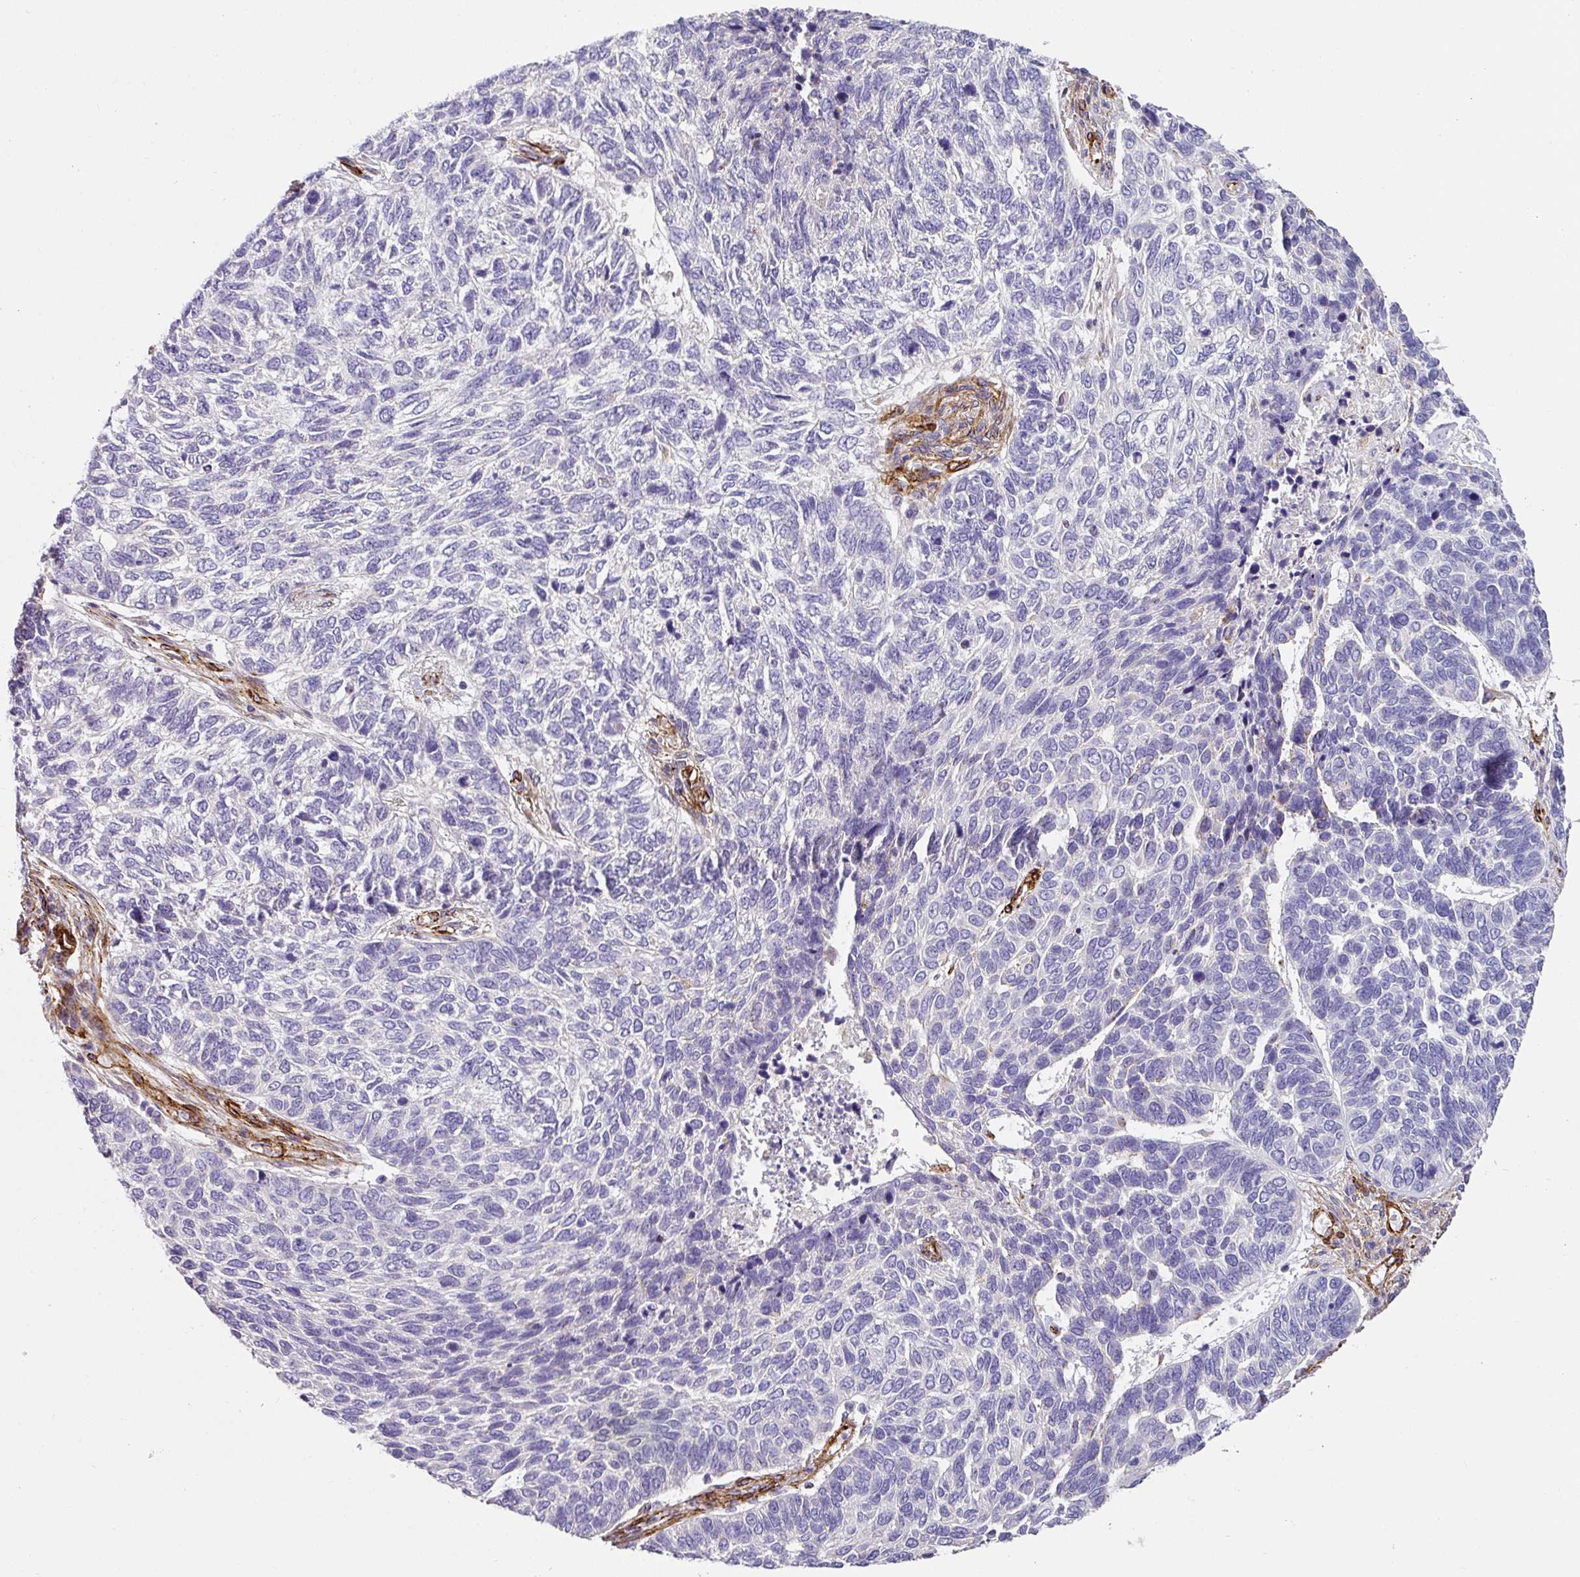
{"staining": {"intensity": "negative", "quantity": "none", "location": "none"}, "tissue": "skin cancer", "cell_type": "Tumor cells", "image_type": "cancer", "snomed": [{"axis": "morphology", "description": "Basal cell carcinoma"}, {"axis": "topography", "description": "Skin"}], "caption": "A high-resolution photomicrograph shows immunohistochemistry staining of skin cancer (basal cell carcinoma), which displays no significant staining in tumor cells.", "gene": "SLC25A17", "patient": {"sex": "female", "age": 65}}